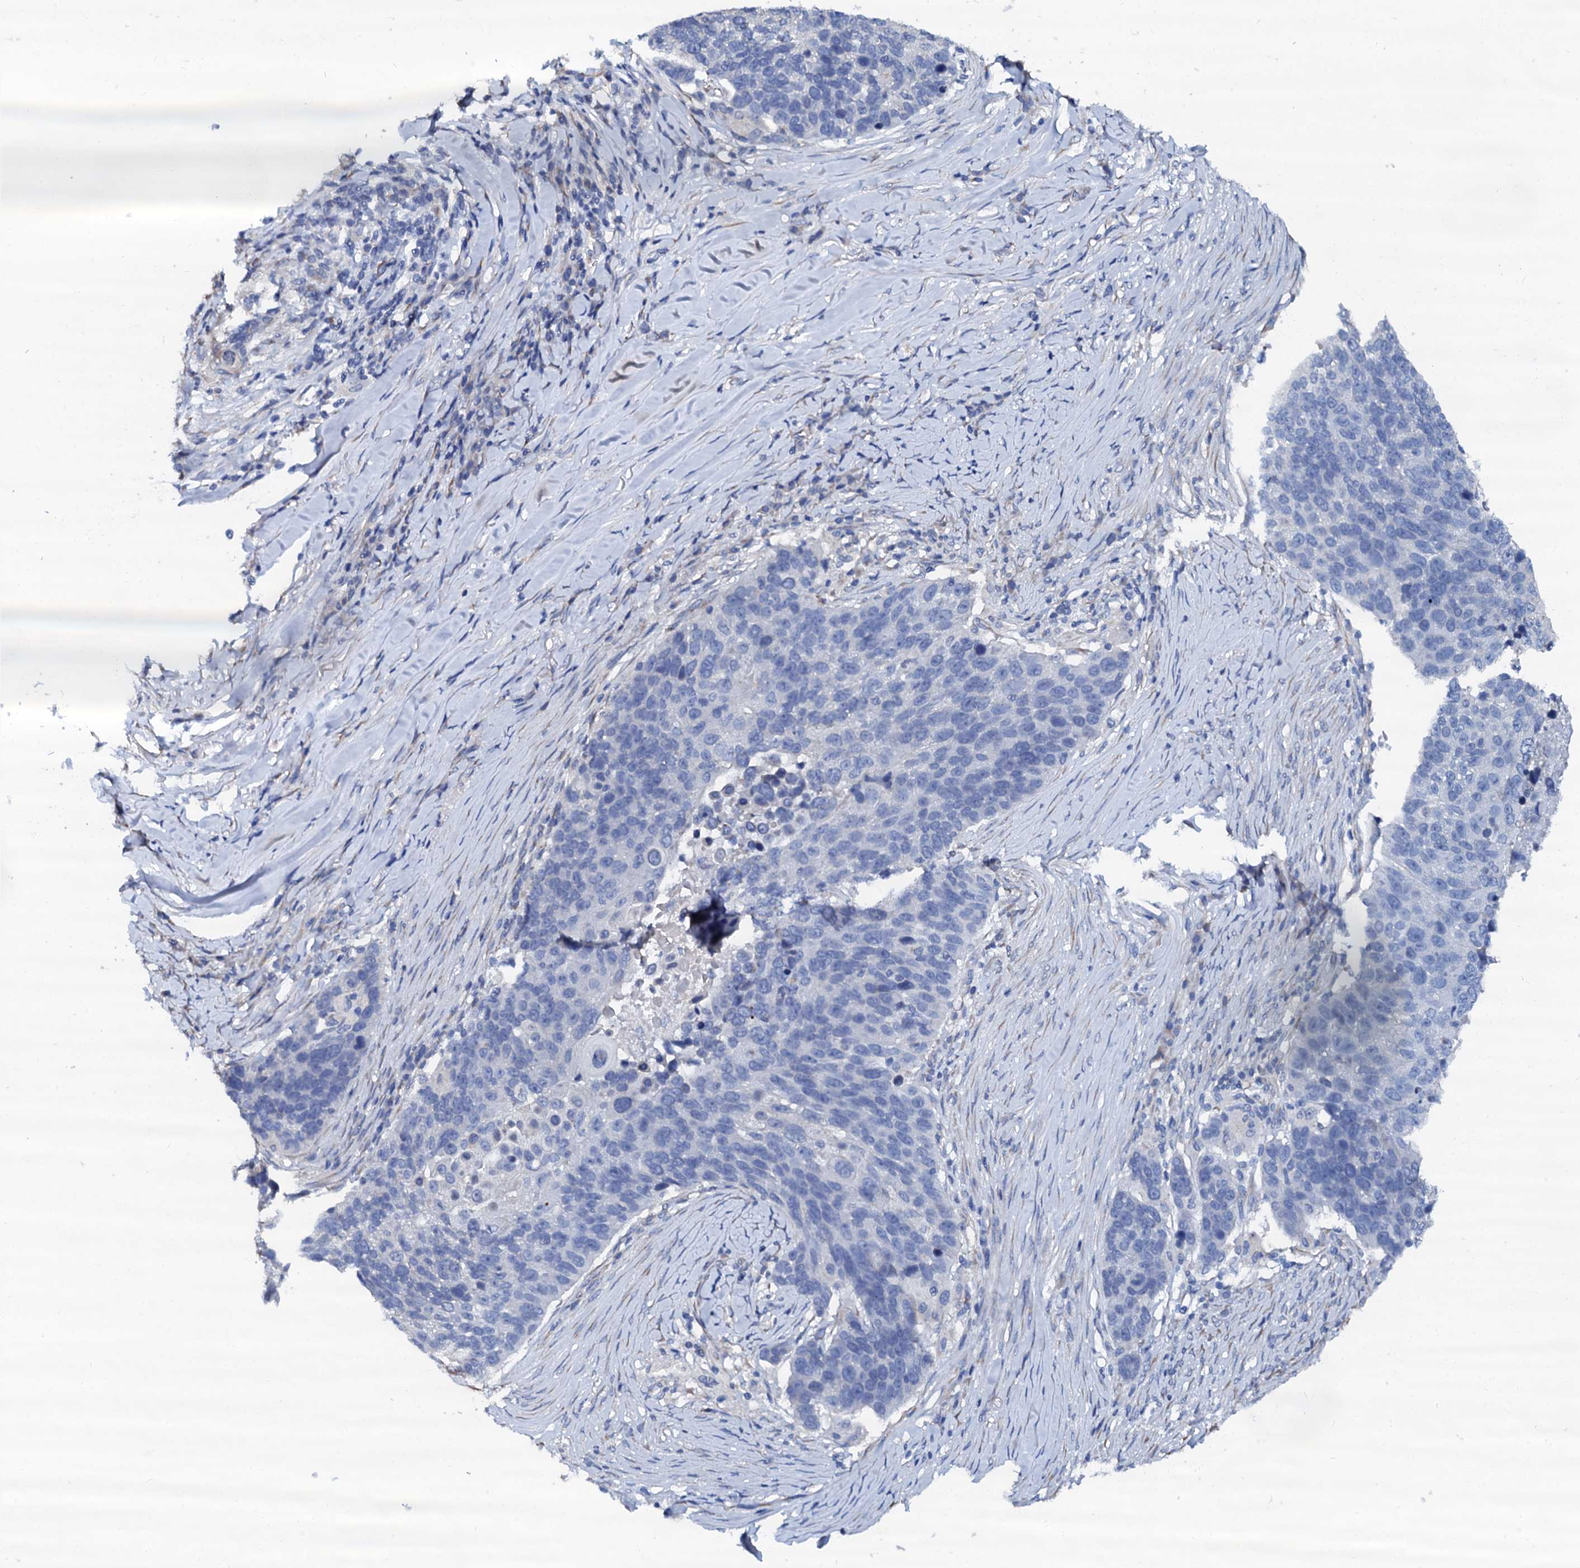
{"staining": {"intensity": "negative", "quantity": "none", "location": "none"}, "tissue": "lung cancer", "cell_type": "Tumor cells", "image_type": "cancer", "snomed": [{"axis": "morphology", "description": "Normal tissue, NOS"}, {"axis": "morphology", "description": "Squamous cell carcinoma, NOS"}, {"axis": "topography", "description": "Lymph node"}, {"axis": "topography", "description": "Lung"}], "caption": "This is an immunohistochemistry photomicrograph of human lung squamous cell carcinoma. There is no positivity in tumor cells.", "gene": "AKAP3", "patient": {"sex": "male", "age": 66}}